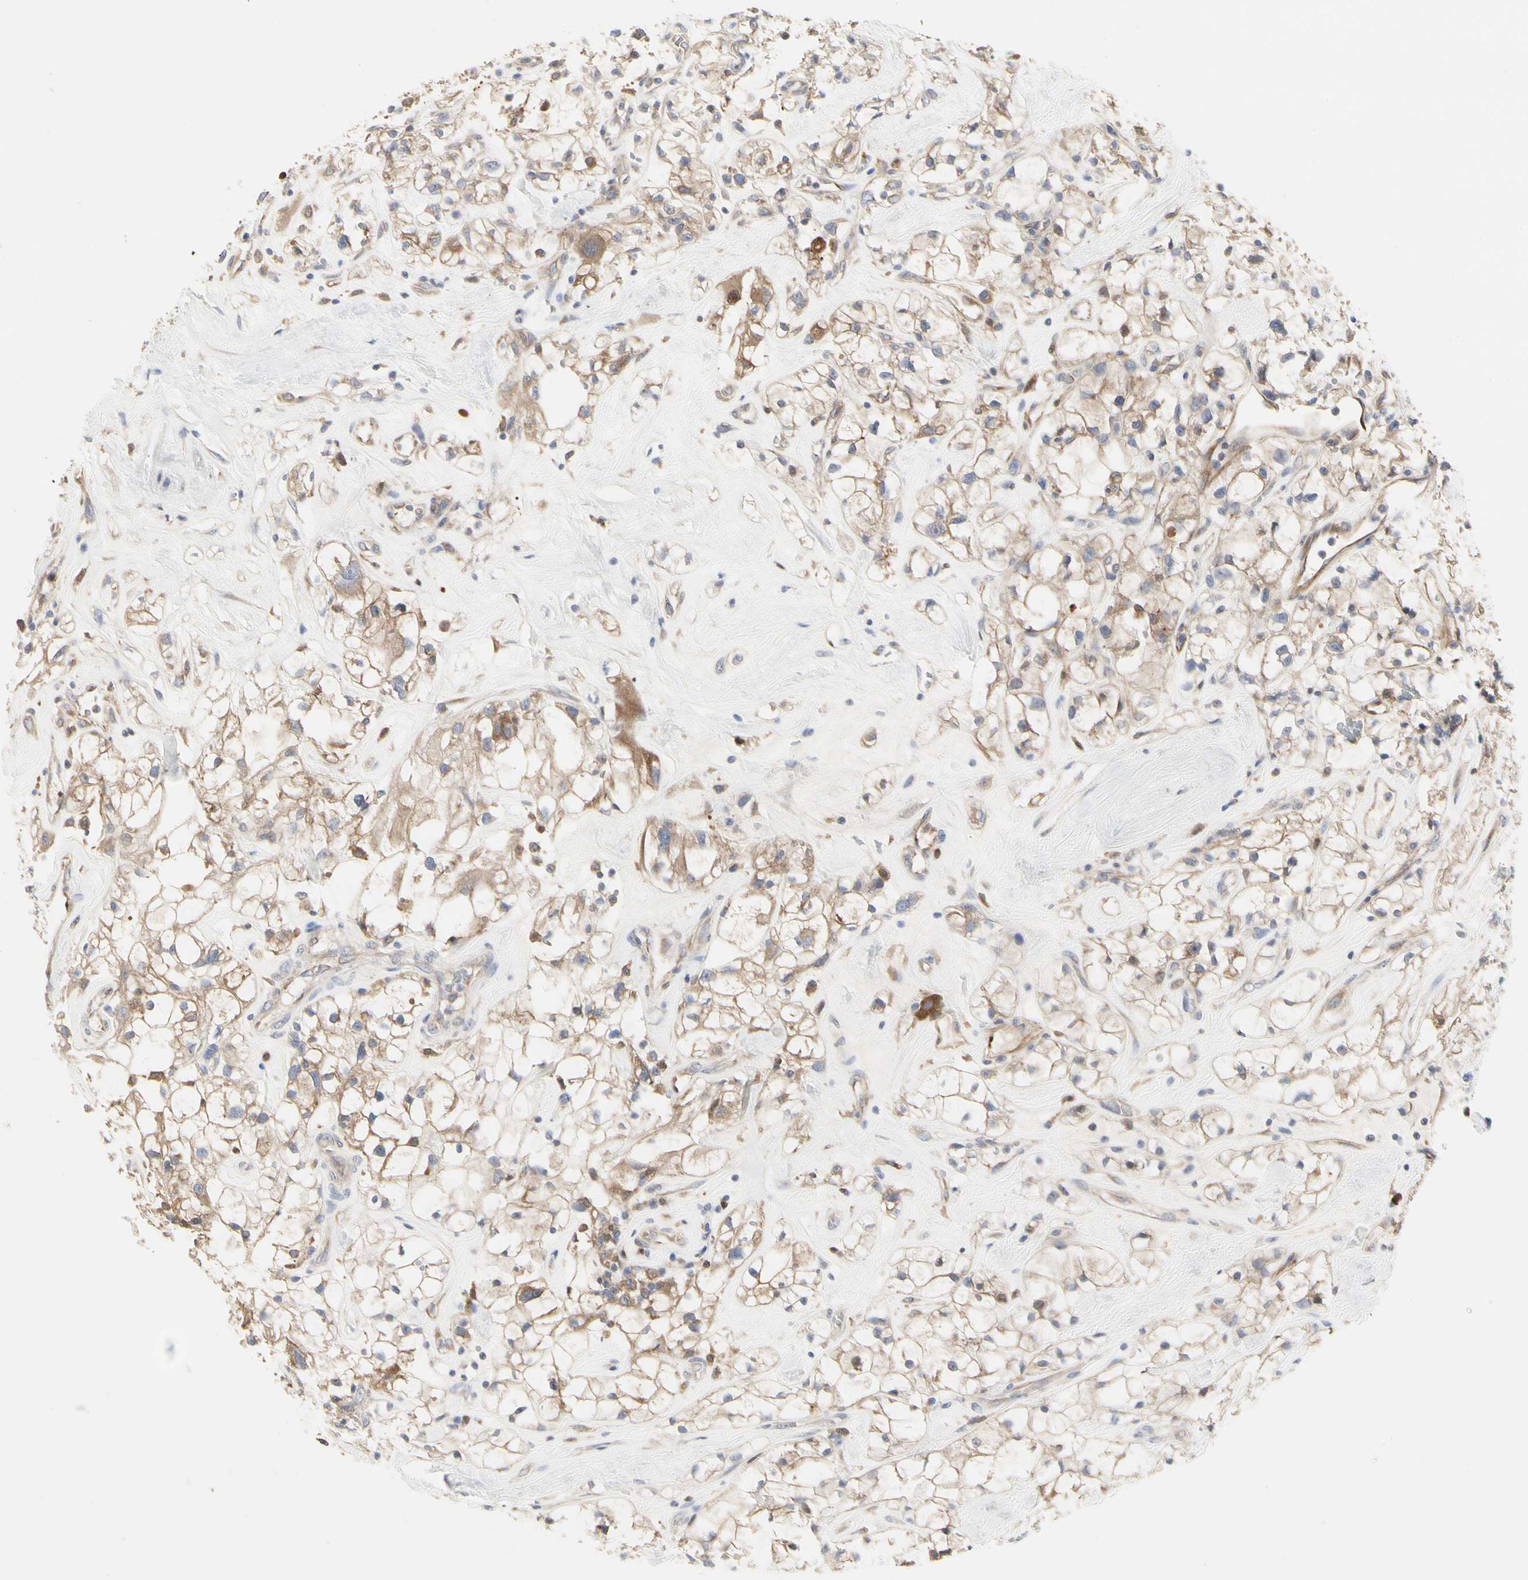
{"staining": {"intensity": "moderate", "quantity": ">75%", "location": "cytoplasmic/membranous"}, "tissue": "renal cancer", "cell_type": "Tumor cells", "image_type": "cancer", "snomed": [{"axis": "morphology", "description": "Adenocarcinoma, NOS"}, {"axis": "topography", "description": "Kidney"}], "caption": "Immunohistochemical staining of renal cancer (adenocarcinoma) demonstrates moderate cytoplasmic/membranous protein expression in approximately >75% of tumor cells. The protein of interest is shown in brown color, while the nuclei are stained blue.", "gene": "C3orf52", "patient": {"sex": "female", "age": 60}}